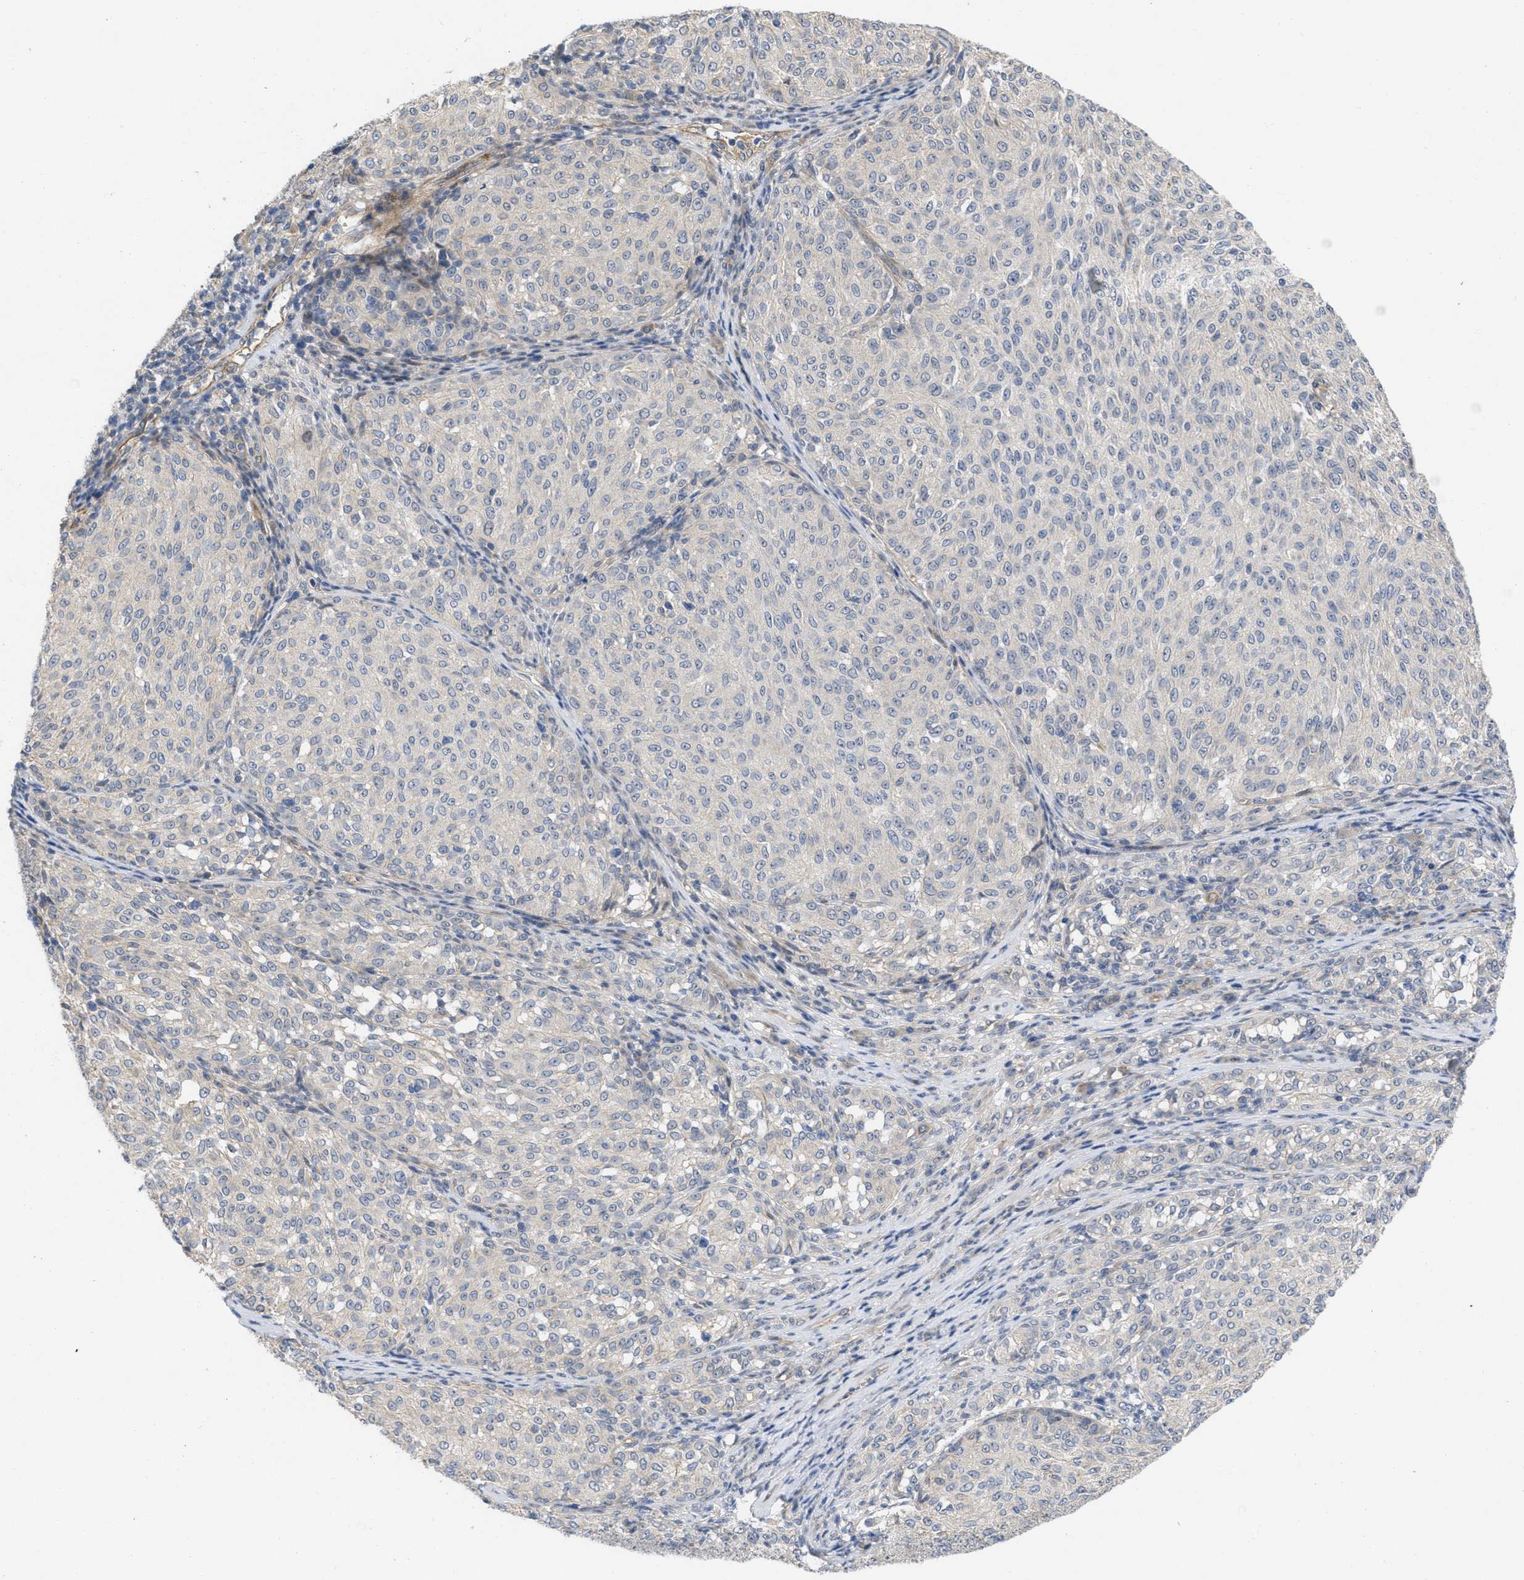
{"staining": {"intensity": "weak", "quantity": "<25%", "location": "cytoplasmic/membranous"}, "tissue": "melanoma", "cell_type": "Tumor cells", "image_type": "cancer", "snomed": [{"axis": "morphology", "description": "Malignant melanoma, NOS"}, {"axis": "topography", "description": "Skin"}], "caption": "Immunohistochemical staining of human melanoma reveals no significant staining in tumor cells.", "gene": "ARHGEF26", "patient": {"sex": "female", "age": 72}}